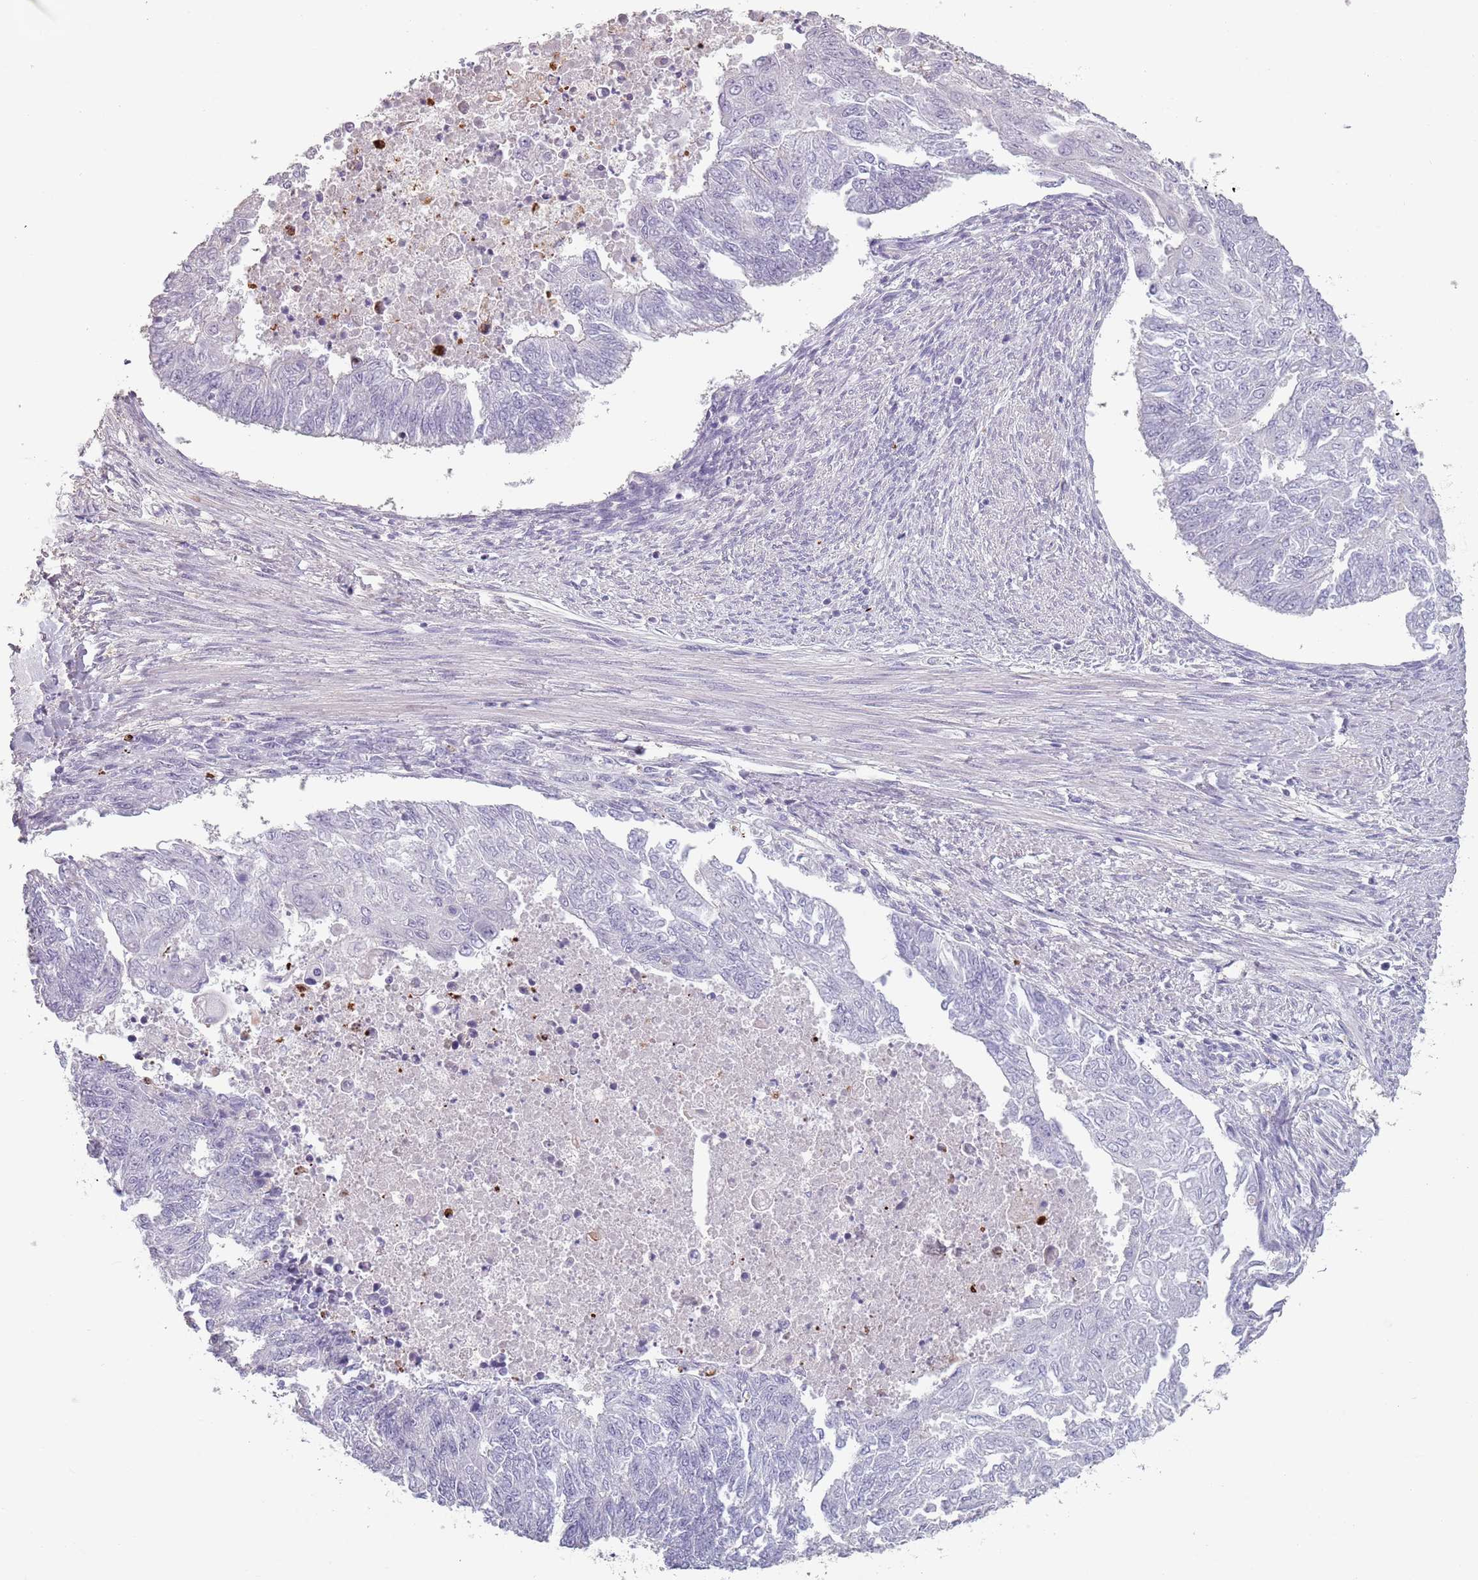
{"staining": {"intensity": "negative", "quantity": "none", "location": "none"}, "tissue": "endometrial cancer", "cell_type": "Tumor cells", "image_type": "cancer", "snomed": [{"axis": "morphology", "description": "Adenocarcinoma, NOS"}, {"axis": "topography", "description": "Endometrium"}], "caption": "An immunohistochemistry (IHC) micrograph of endometrial adenocarcinoma is shown. There is no staining in tumor cells of endometrial adenocarcinoma.", "gene": "PIEZO1", "patient": {"sex": "female", "age": 32}}